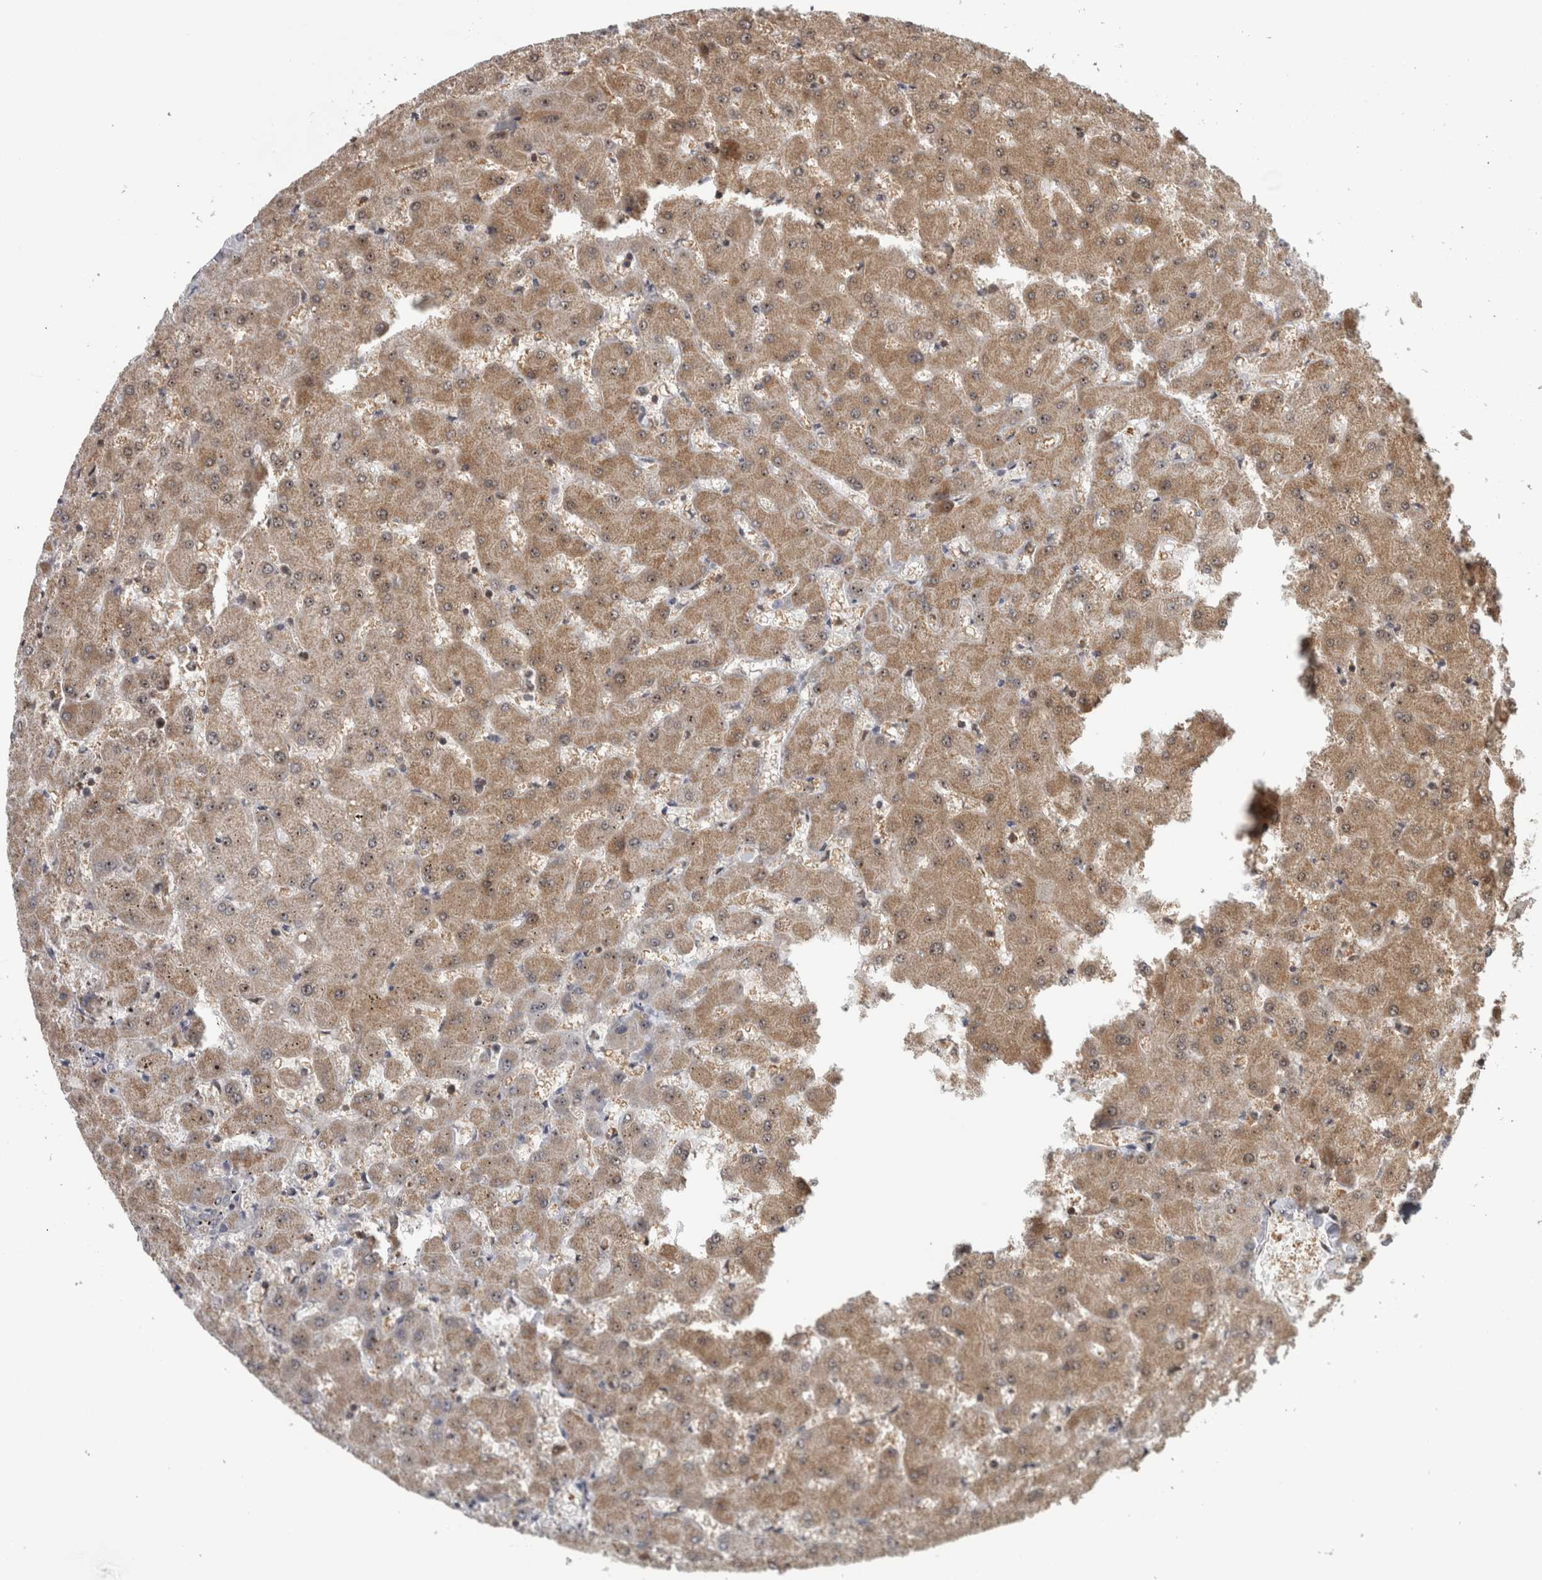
{"staining": {"intensity": "weak", "quantity": "25%-75%", "location": "cytoplasmic/membranous"}, "tissue": "liver", "cell_type": "Cholangiocytes", "image_type": "normal", "snomed": [{"axis": "morphology", "description": "Normal tissue, NOS"}, {"axis": "topography", "description": "Liver"}], "caption": "Brown immunohistochemical staining in benign human liver shows weak cytoplasmic/membranous staining in about 25%-75% of cholangiocytes. Using DAB (brown) and hematoxylin (blue) stains, captured at high magnification using brightfield microscopy.", "gene": "TDRD7", "patient": {"sex": "female", "age": 63}}